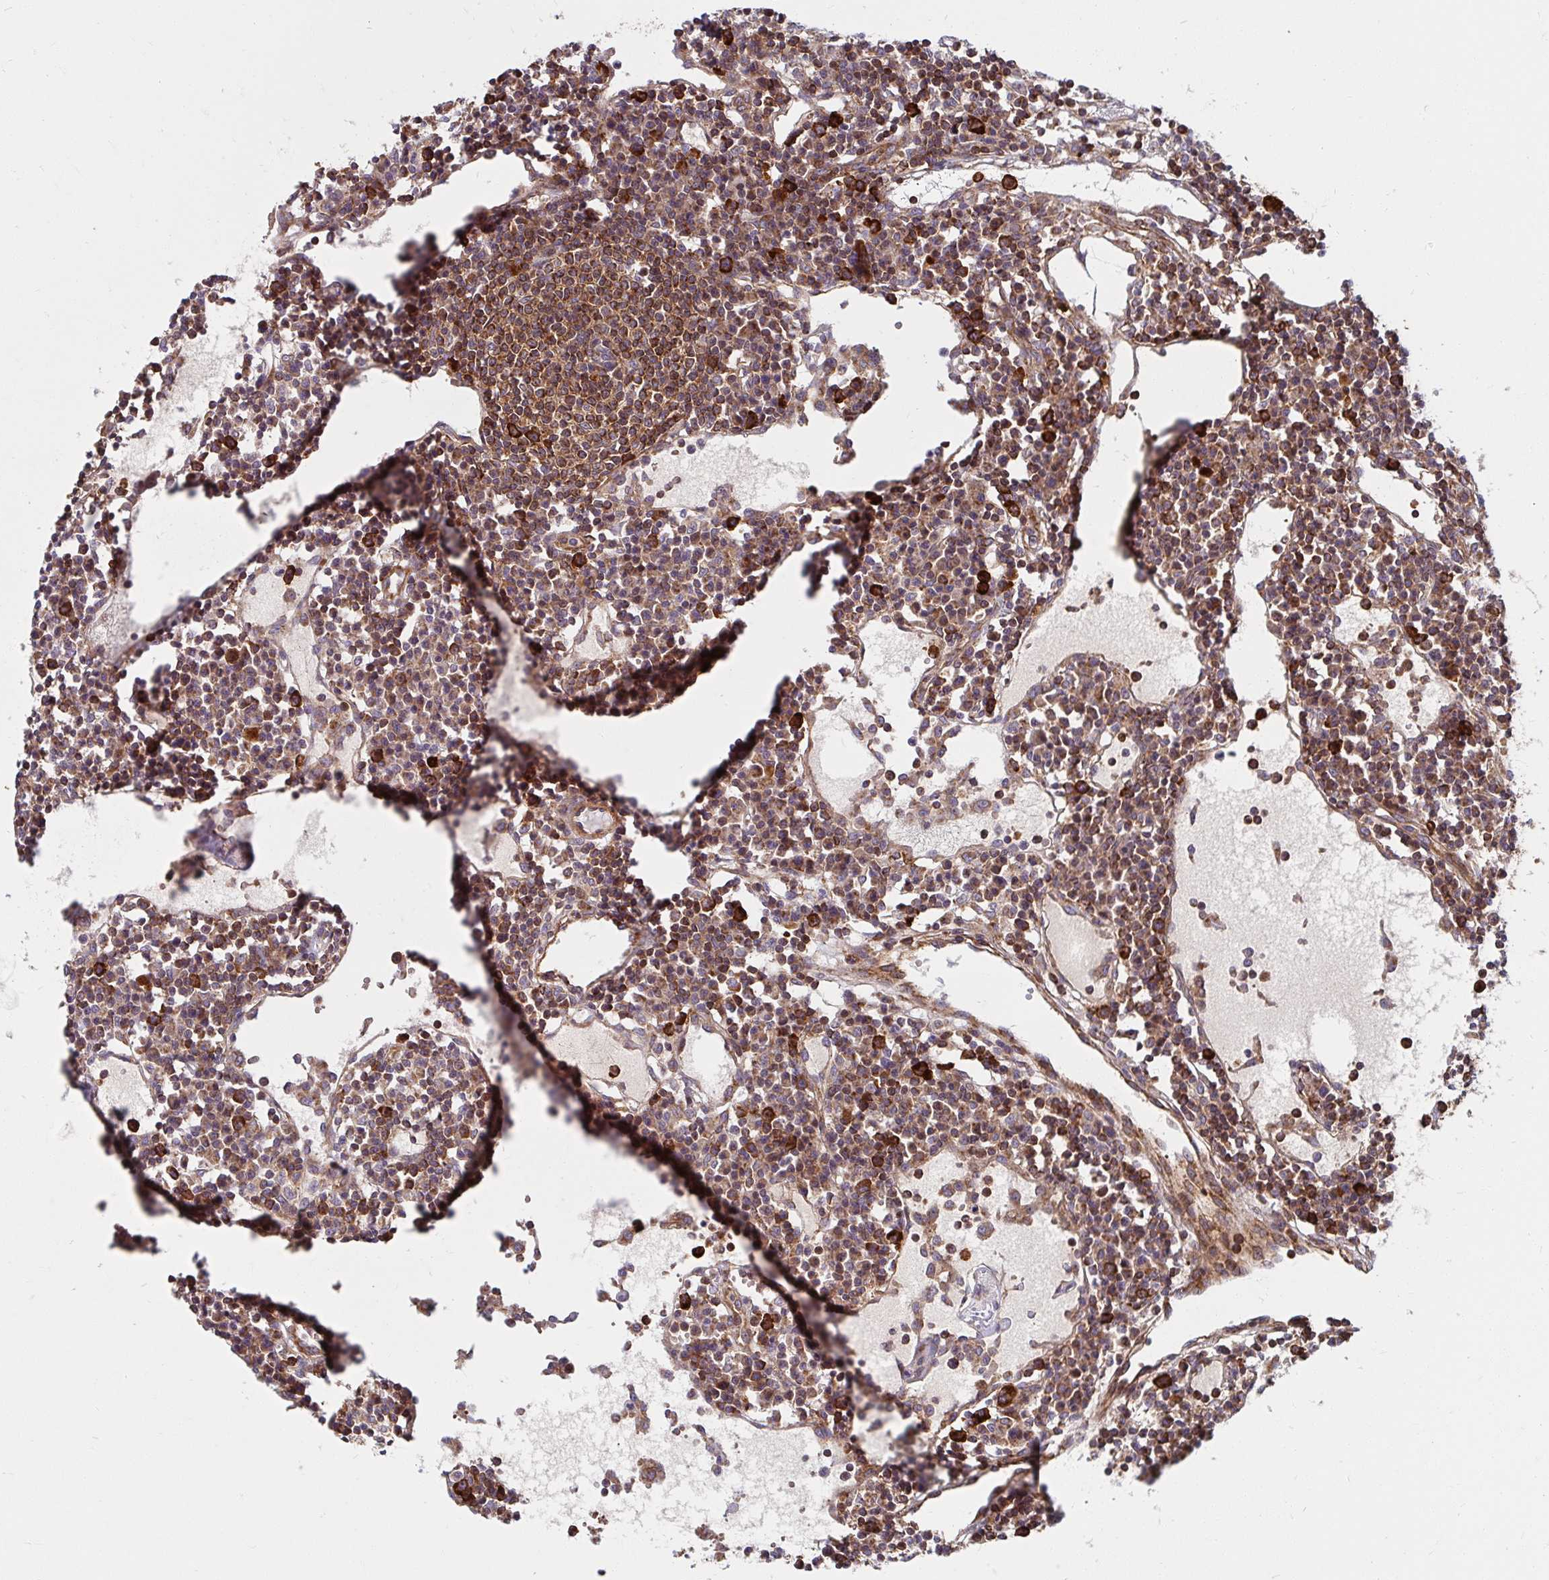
{"staining": {"intensity": "strong", "quantity": "<25%", "location": "cytoplasmic/membranous"}, "tissue": "lymph node", "cell_type": "Germinal center cells", "image_type": "normal", "snomed": [{"axis": "morphology", "description": "Normal tissue, NOS"}, {"axis": "topography", "description": "Lymph node"}], "caption": "Germinal center cells demonstrate strong cytoplasmic/membranous expression in approximately <25% of cells in unremarkable lymph node.", "gene": "BTF3", "patient": {"sex": "female", "age": 78}}